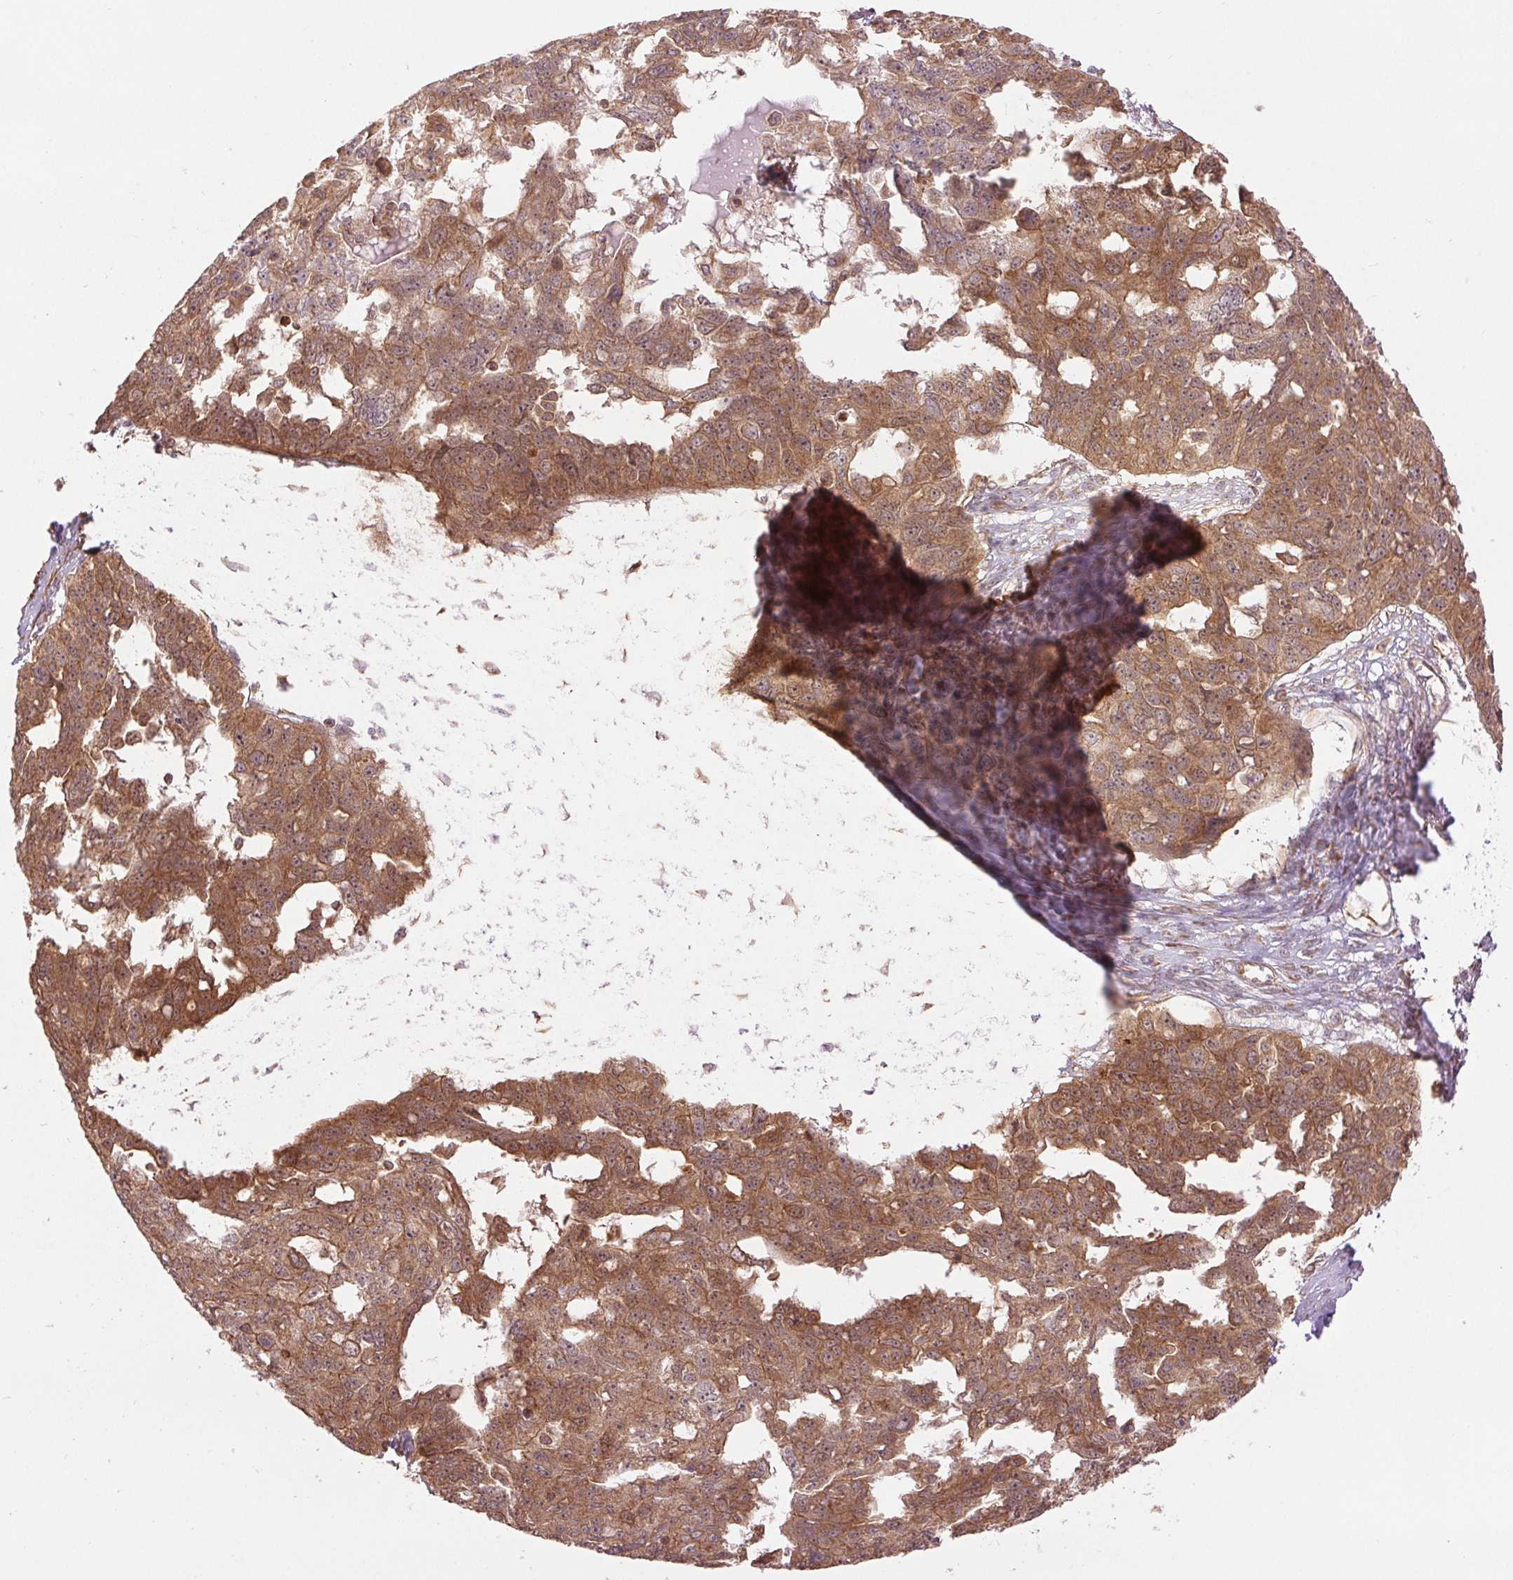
{"staining": {"intensity": "moderate", "quantity": ">75%", "location": "cytoplasmic/membranous"}, "tissue": "ovarian cancer", "cell_type": "Tumor cells", "image_type": "cancer", "snomed": [{"axis": "morphology", "description": "Carcinoma, endometroid"}, {"axis": "topography", "description": "Ovary"}], "caption": "Endometroid carcinoma (ovarian) tissue demonstrates moderate cytoplasmic/membranous positivity in about >75% of tumor cells, visualized by immunohistochemistry.", "gene": "STARD7", "patient": {"sex": "female", "age": 70}}